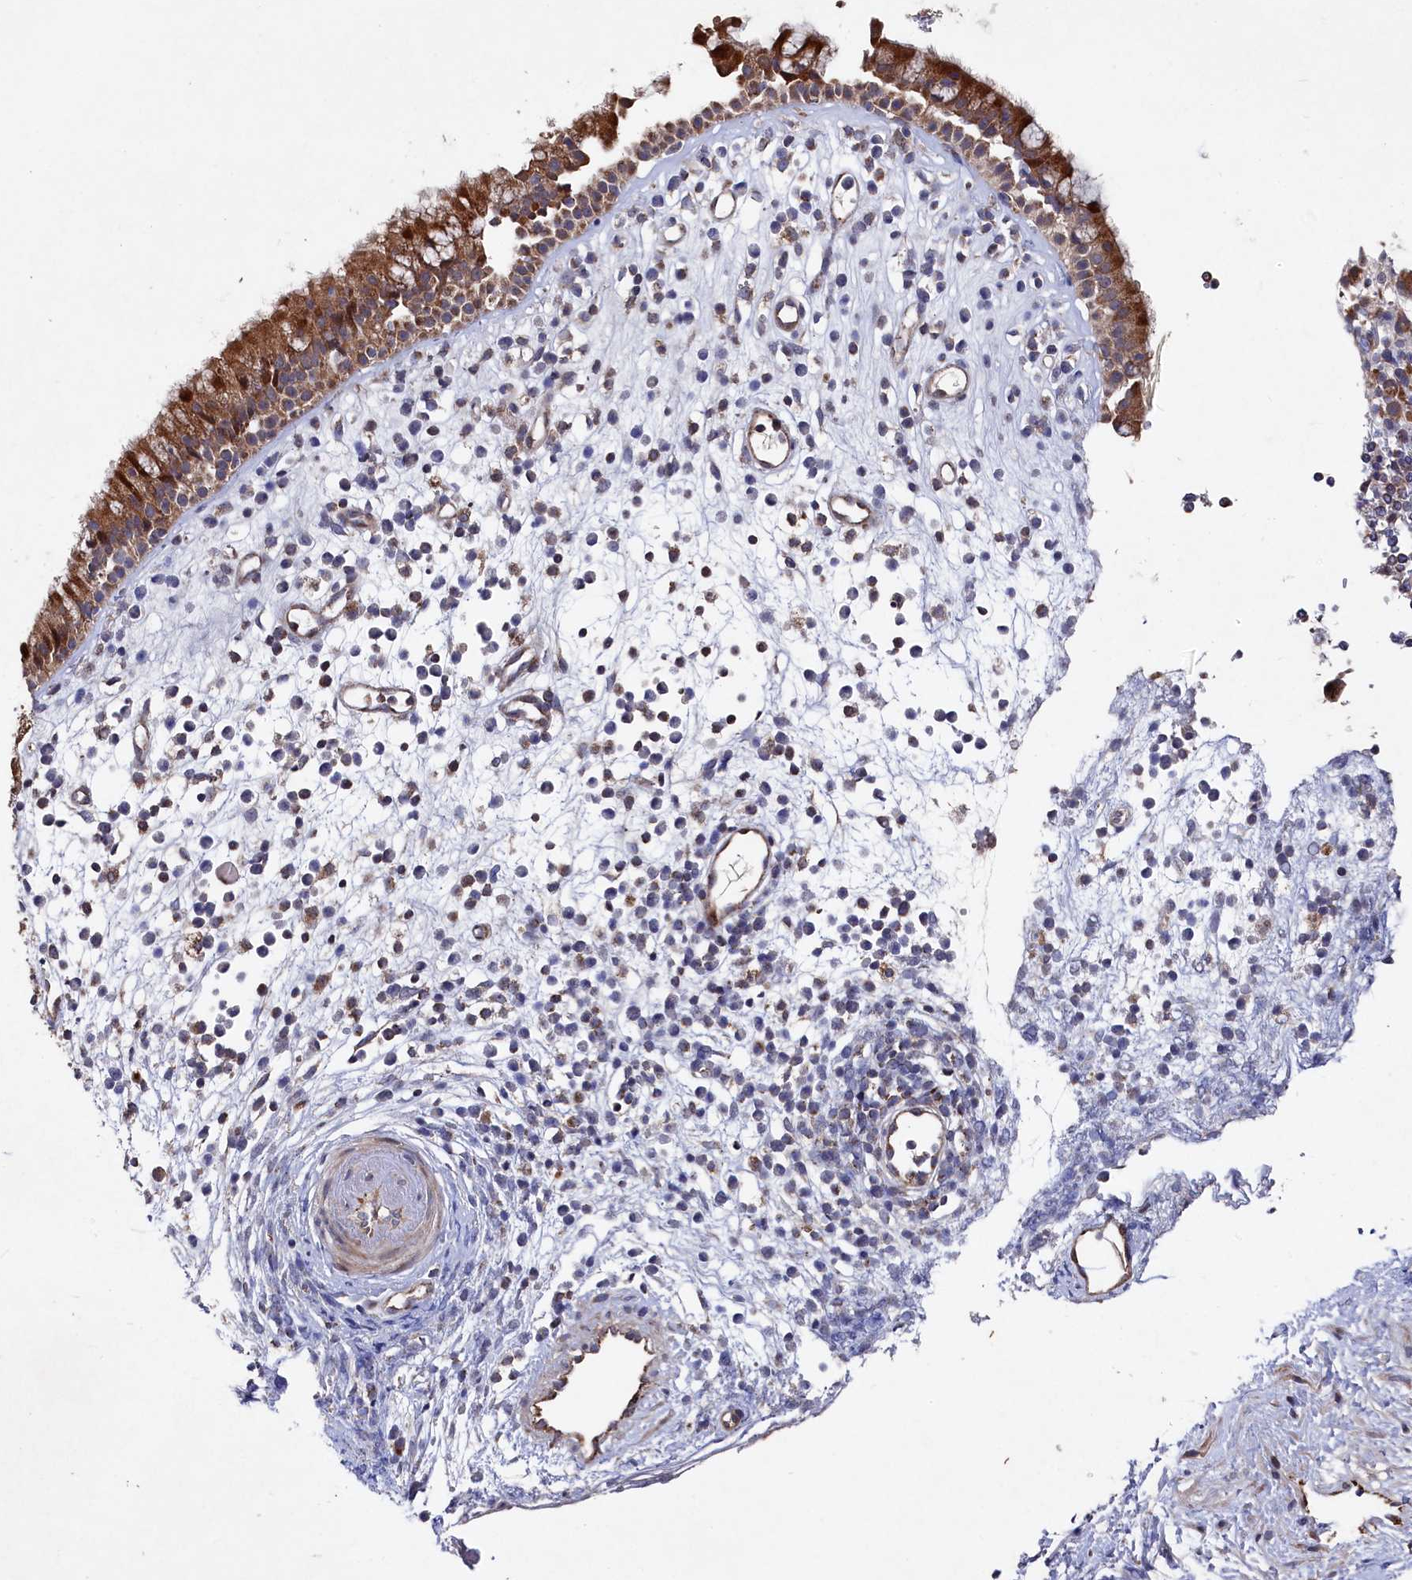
{"staining": {"intensity": "strong", "quantity": ">75%", "location": "cytoplasmic/membranous"}, "tissue": "nasopharynx", "cell_type": "Respiratory epithelial cells", "image_type": "normal", "snomed": [{"axis": "morphology", "description": "Normal tissue, NOS"}, {"axis": "morphology", "description": "Inflammation, NOS"}, {"axis": "topography", "description": "Nasopharynx"}], "caption": "Immunohistochemical staining of unremarkable nasopharynx shows strong cytoplasmic/membranous protein positivity in about >75% of respiratory epithelial cells.", "gene": "SUPV3L1", "patient": {"sex": "male", "age": 29}}